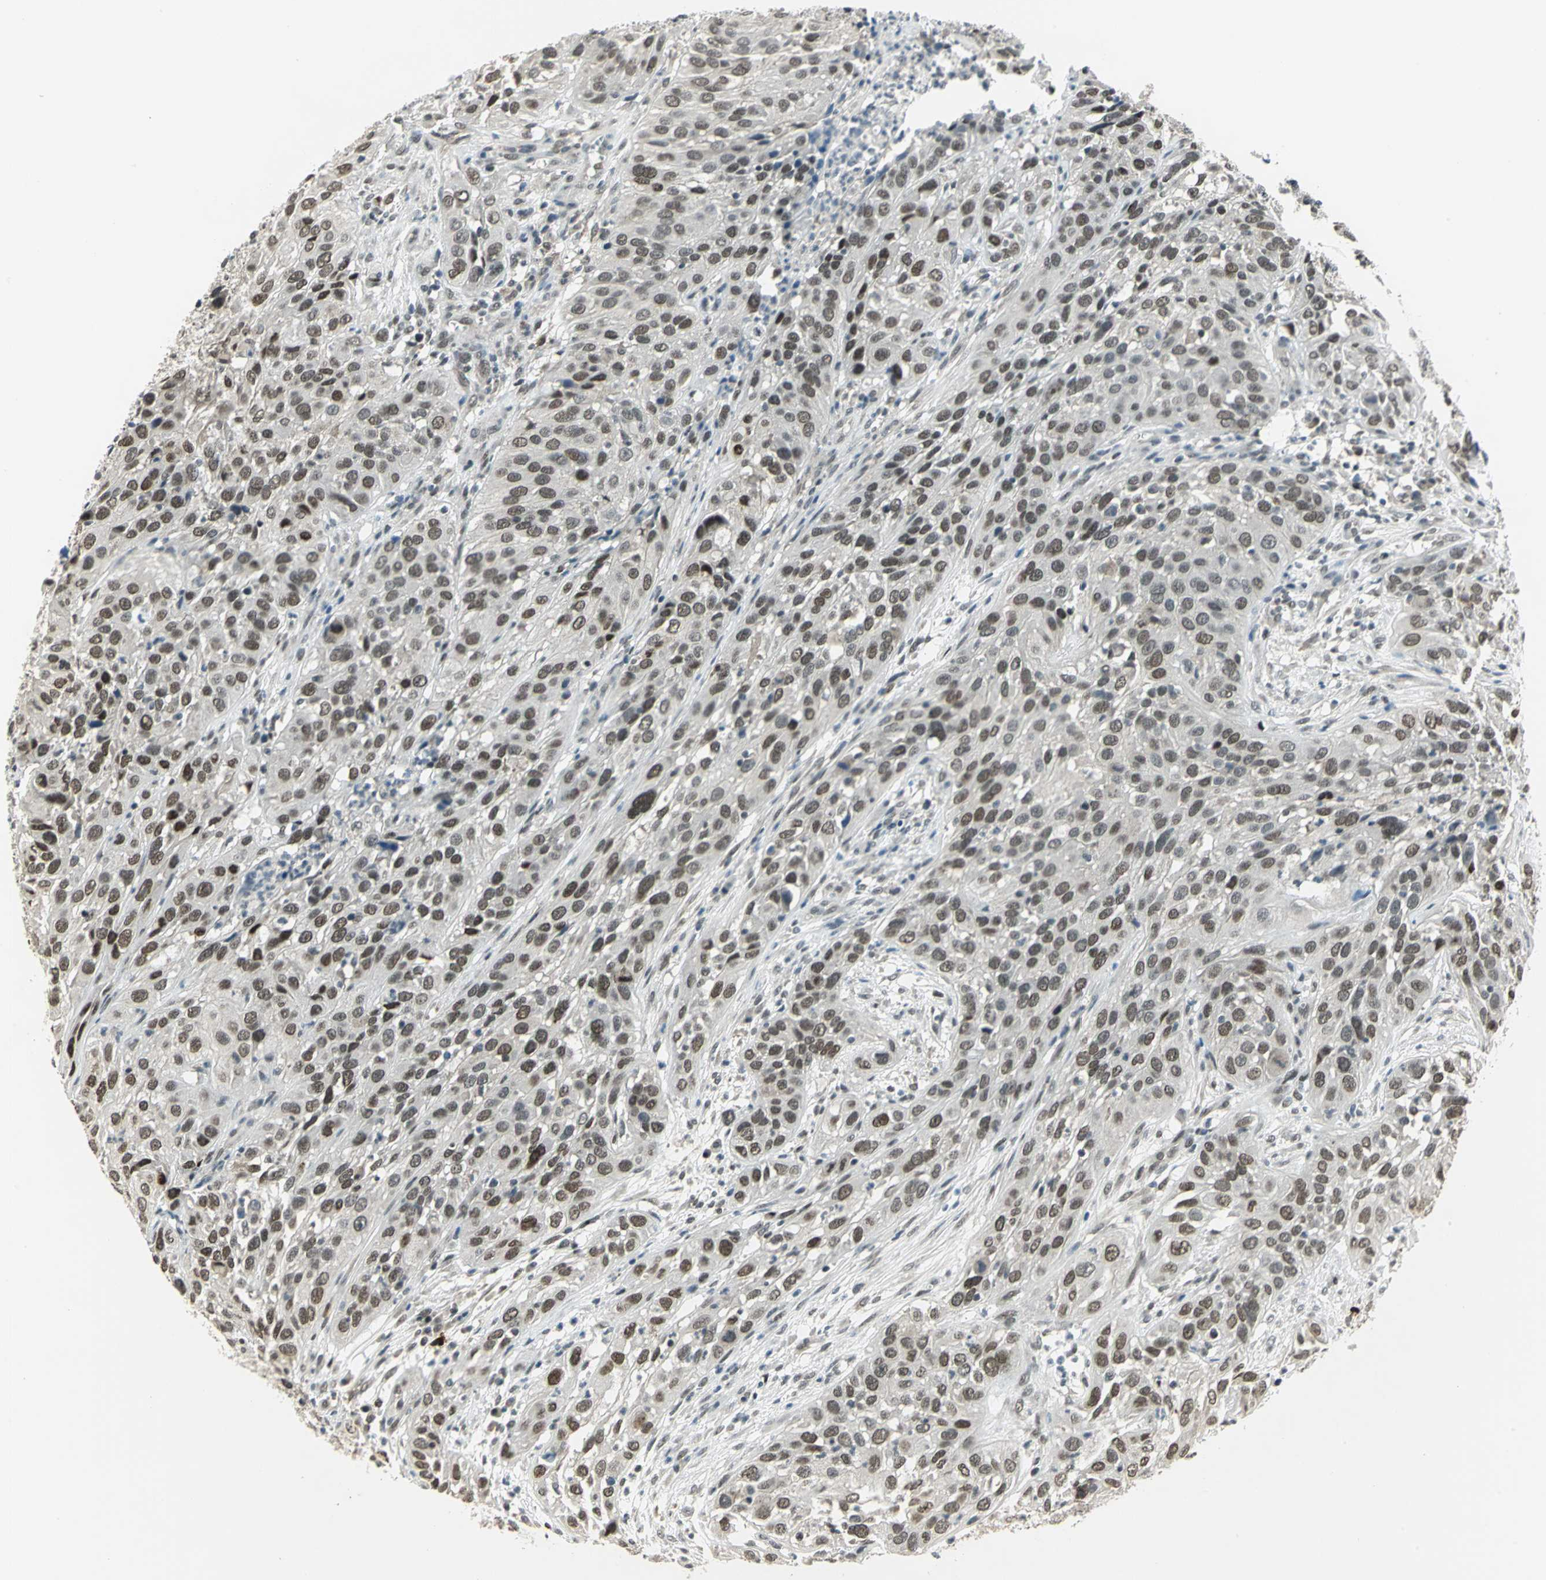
{"staining": {"intensity": "moderate", "quantity": "25%-75%", "location": "nuclear"}, "tissue": "cervical cancer", "cell_type": "Tumor cells", "image_type": "cancer", "snomed": [{"axis": "morphology", "description": "Squamous cell carcinoma, NOS"}, {"axis": "topography", "description": "Cervix"}], "caption": "About 25%-75% of tumor cells in cervical cancer exhibit moderate nuclear protein staining as visualized by brown immunohistochemical staining.", "gene": "RAD17", "patient": {"sex": "female", "age": 32}}